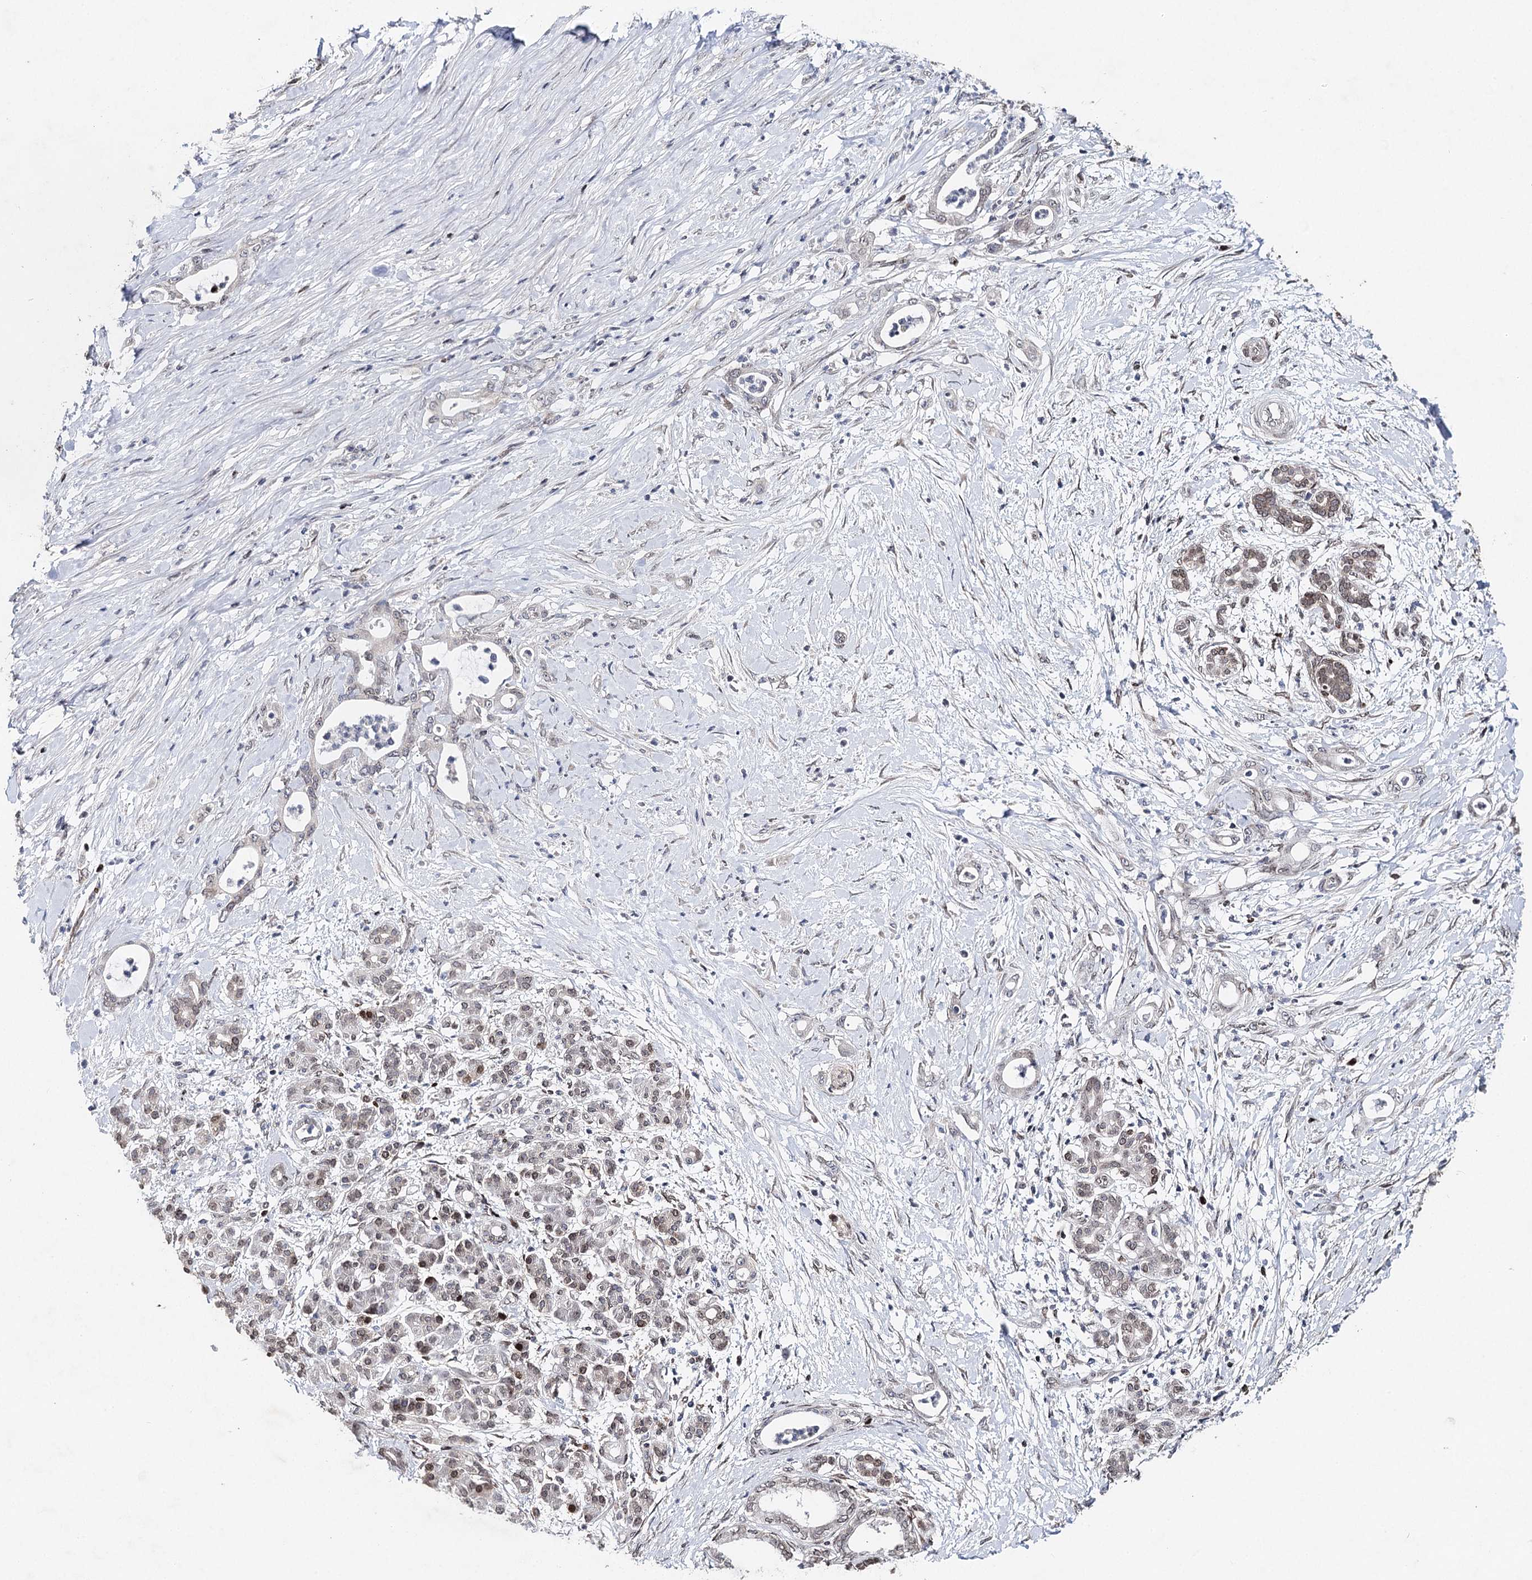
{"staining": {"intensity": "negative", "quantity": "none", "location": "none"}, "tissue": "pancreatic cancer", "cell_type": "Tumor cells", "image_type": "cancer", "snomed": [{"axis": "morphology", "description": "Adenocarcinoma, NOS"}, {"axis": "topography", "description": "Pancreas"}], "caption": "Tumor cells show no significant protein positivity in adenocarcinoma (pancreatic). (DAB (3,3'-diaminobenzidine) immunohistochemistry visualized using brightfield microscopy, high magnification).", "gene": "FRMD4A", "patient": {"sex": "female", "age": 55}}